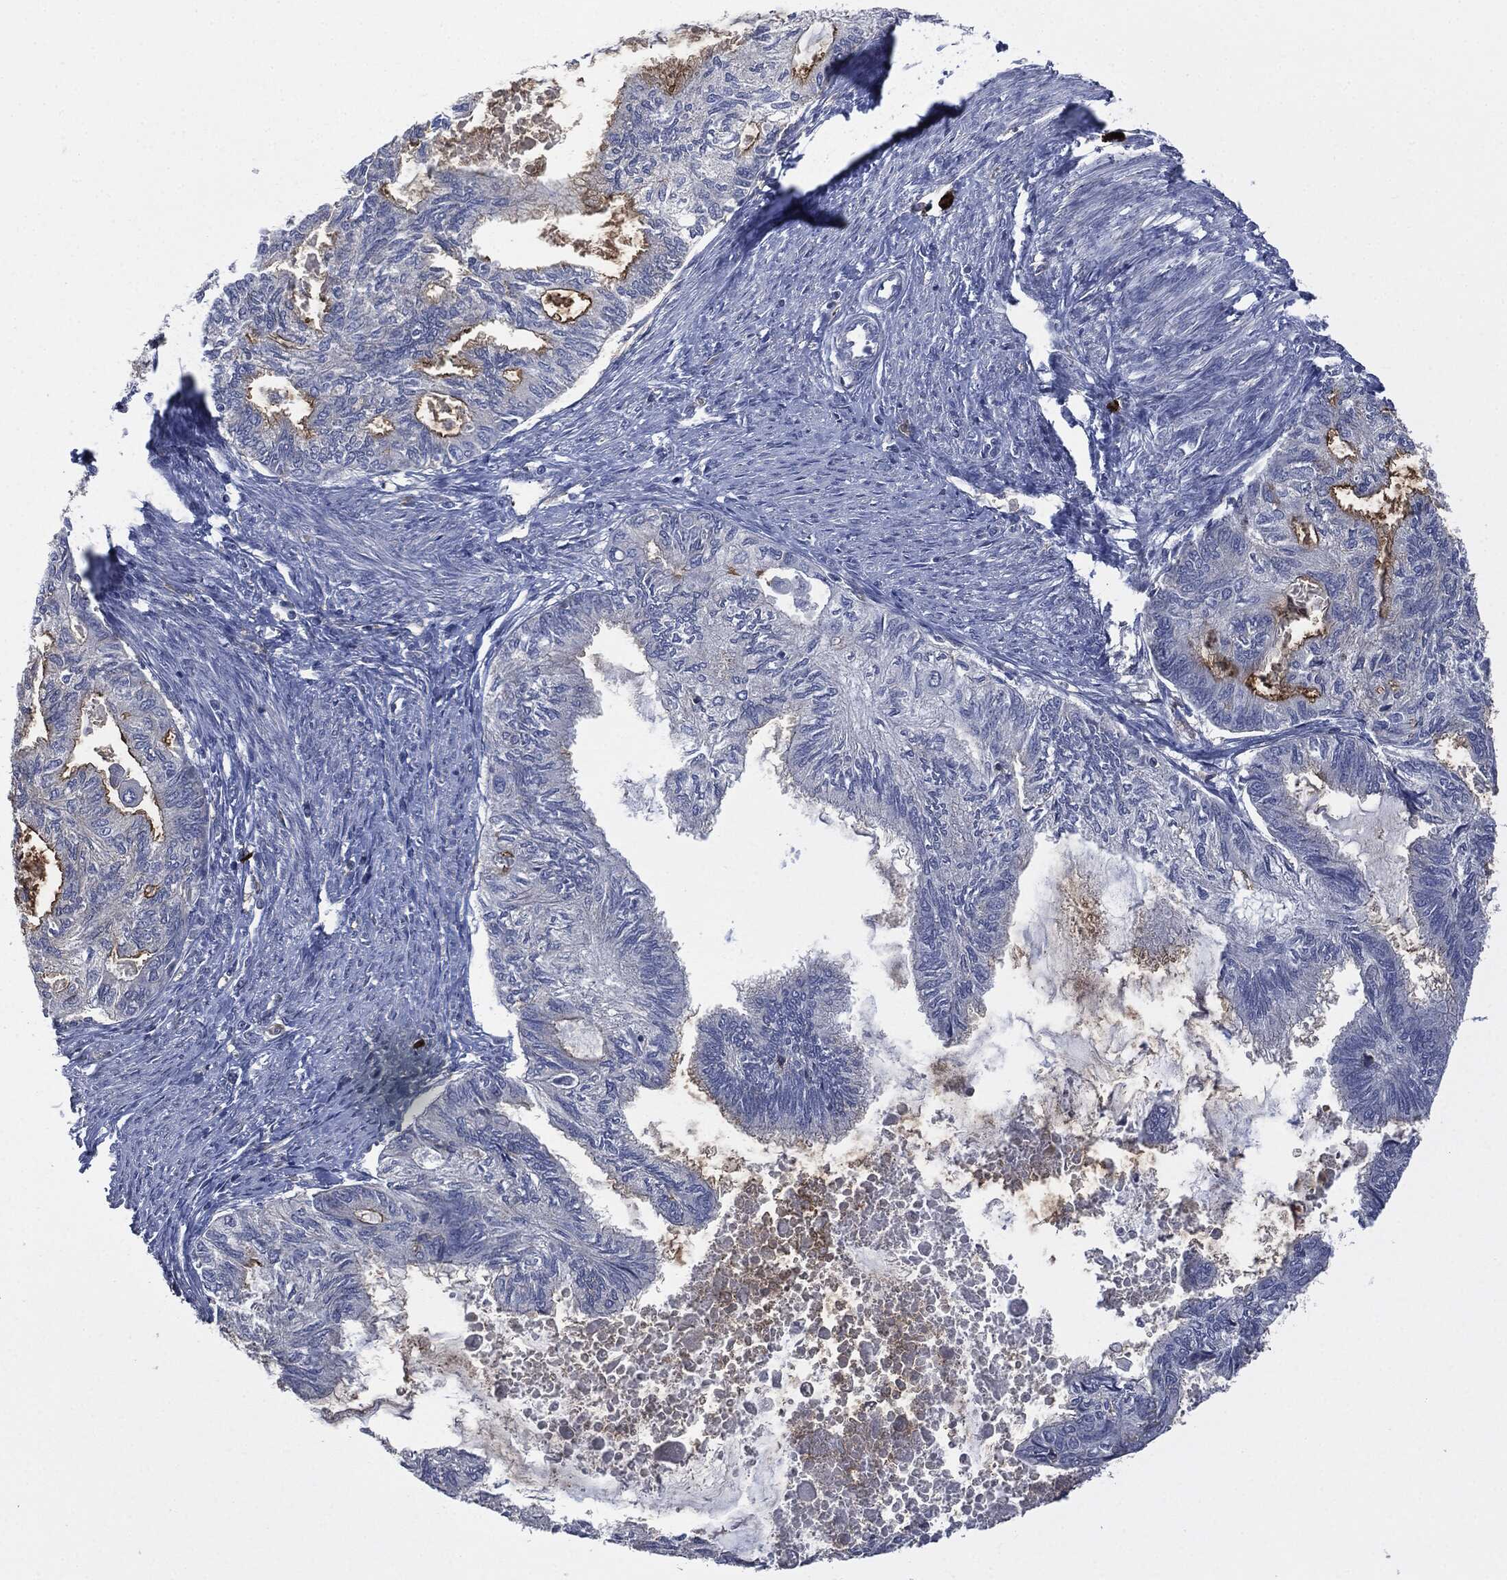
{"staining": {"intensity": "moderate", "quantity": "25%-75%", "location": "cytoplasmic/membranous"}, "tissue": "endometrial cancer", "cell_type": "Tumor cells", "image_type": "cancer", "snomed": [{"axis": "morphology", "description": "Adenocarcinoma, NOS"}, {"axis": "topography", "description": "Endometrium"}], "caption": "A high-resolution micrograph shows immunohistochemistry staining of adenocarcinoma (endometrial), which displays moderate cytoplasmic/membranous staining in approximately 25%-75% of tumor cells. The protein is shown in brown color, while the nuclei are stained blue.", "gene": "CD33", "patient": {"sex": "female", "age": 86}}